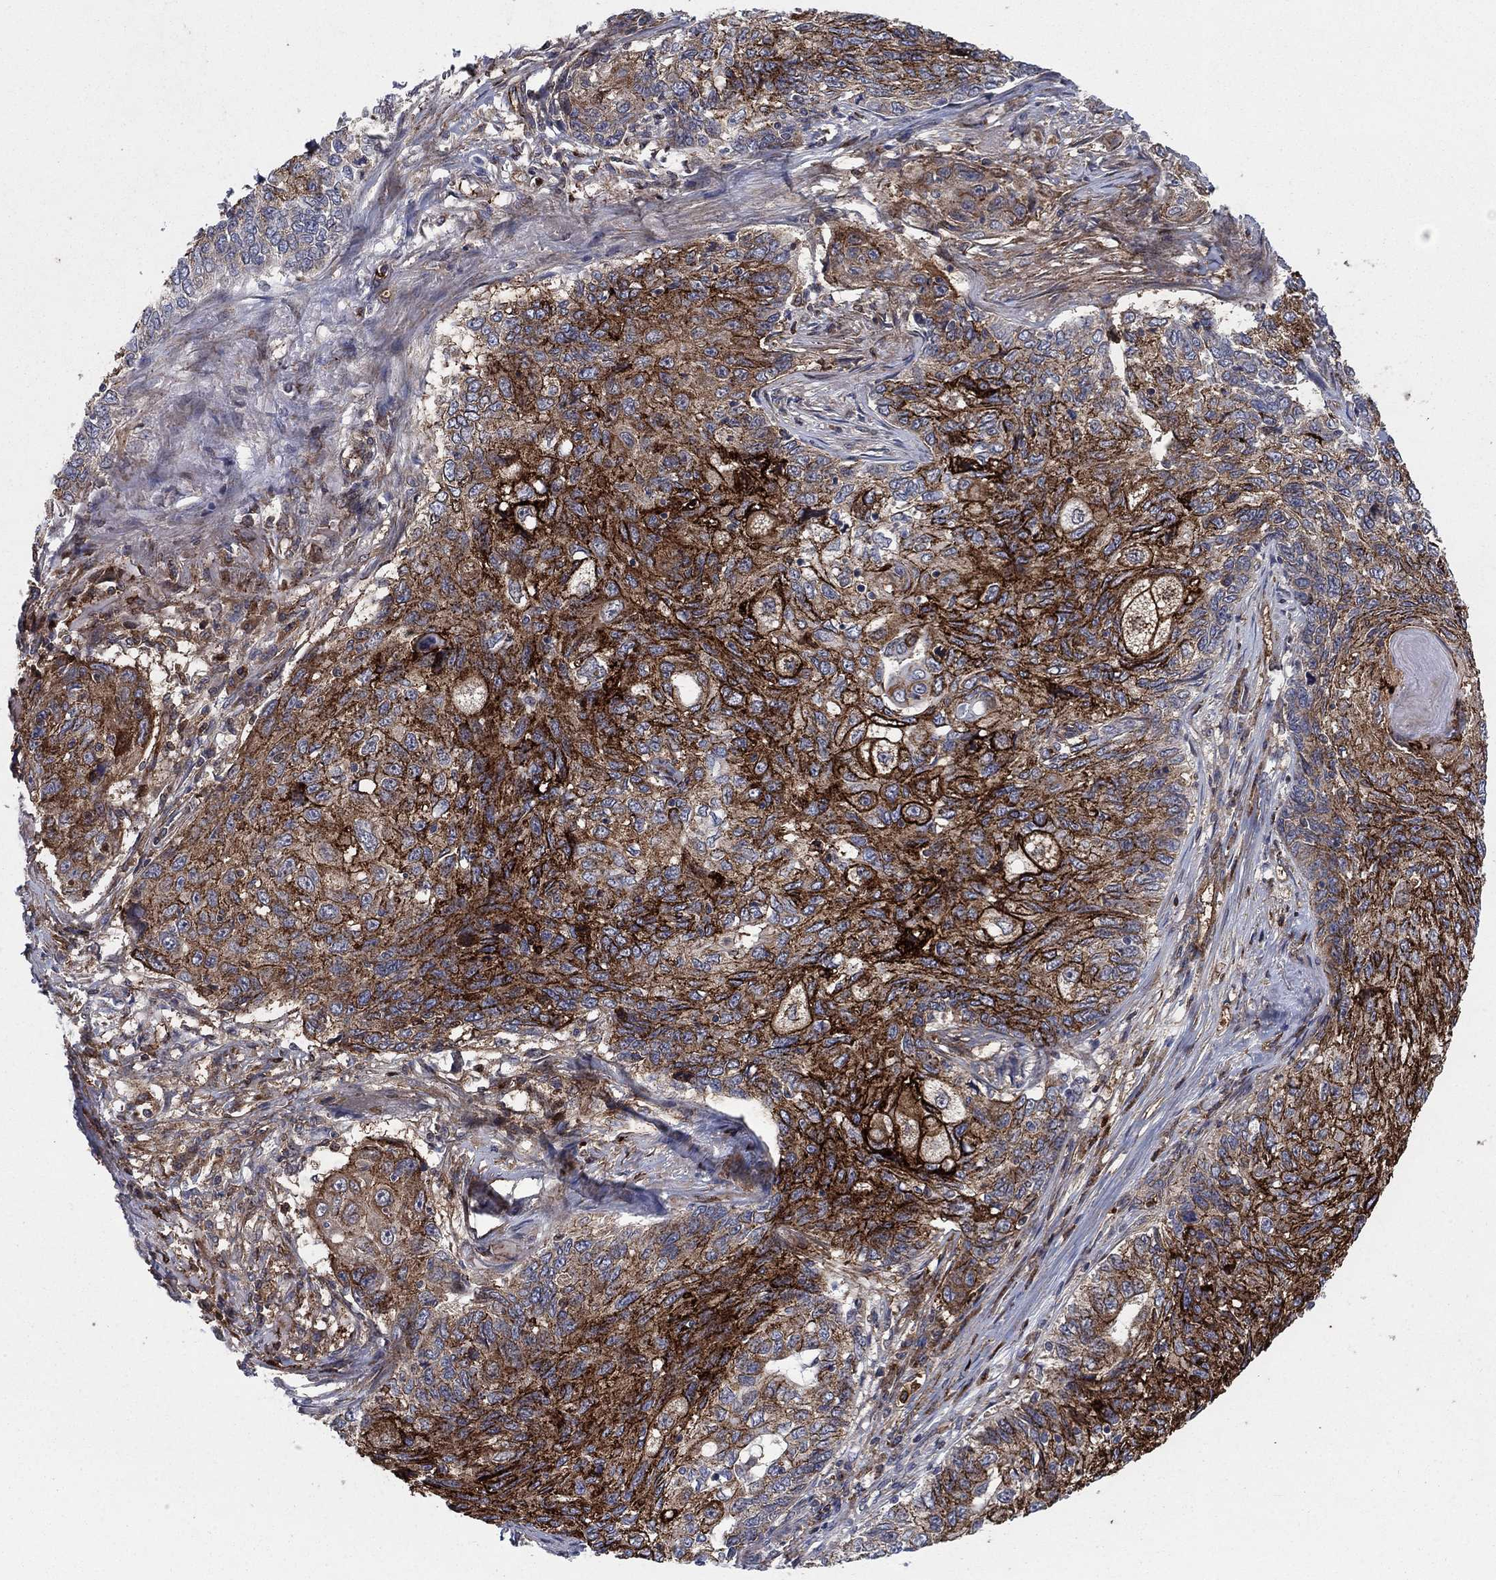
{"staining": {"intensity": "strong", "quantity": "25%-75%", "location": "cytoplasmic/membranous"}, "tissue": "skin cancer", "cell_type": "Tumor cells", "image_type": "cancer", "snomed": [{"axis": "morphology", "description": "Squamous cell carcinoma, NOS"}, {"axis": "topography", "description": "Skin"}], "caption": "Brown immunohistochemical staining in human skin cancer (squamous cell carcinoma) displays strong cytoplasmic/membranous expression in approximately 25%-75% of tumor cells.", "gene": "SDC1", "patient": {"sex": "male", "age": 92}}